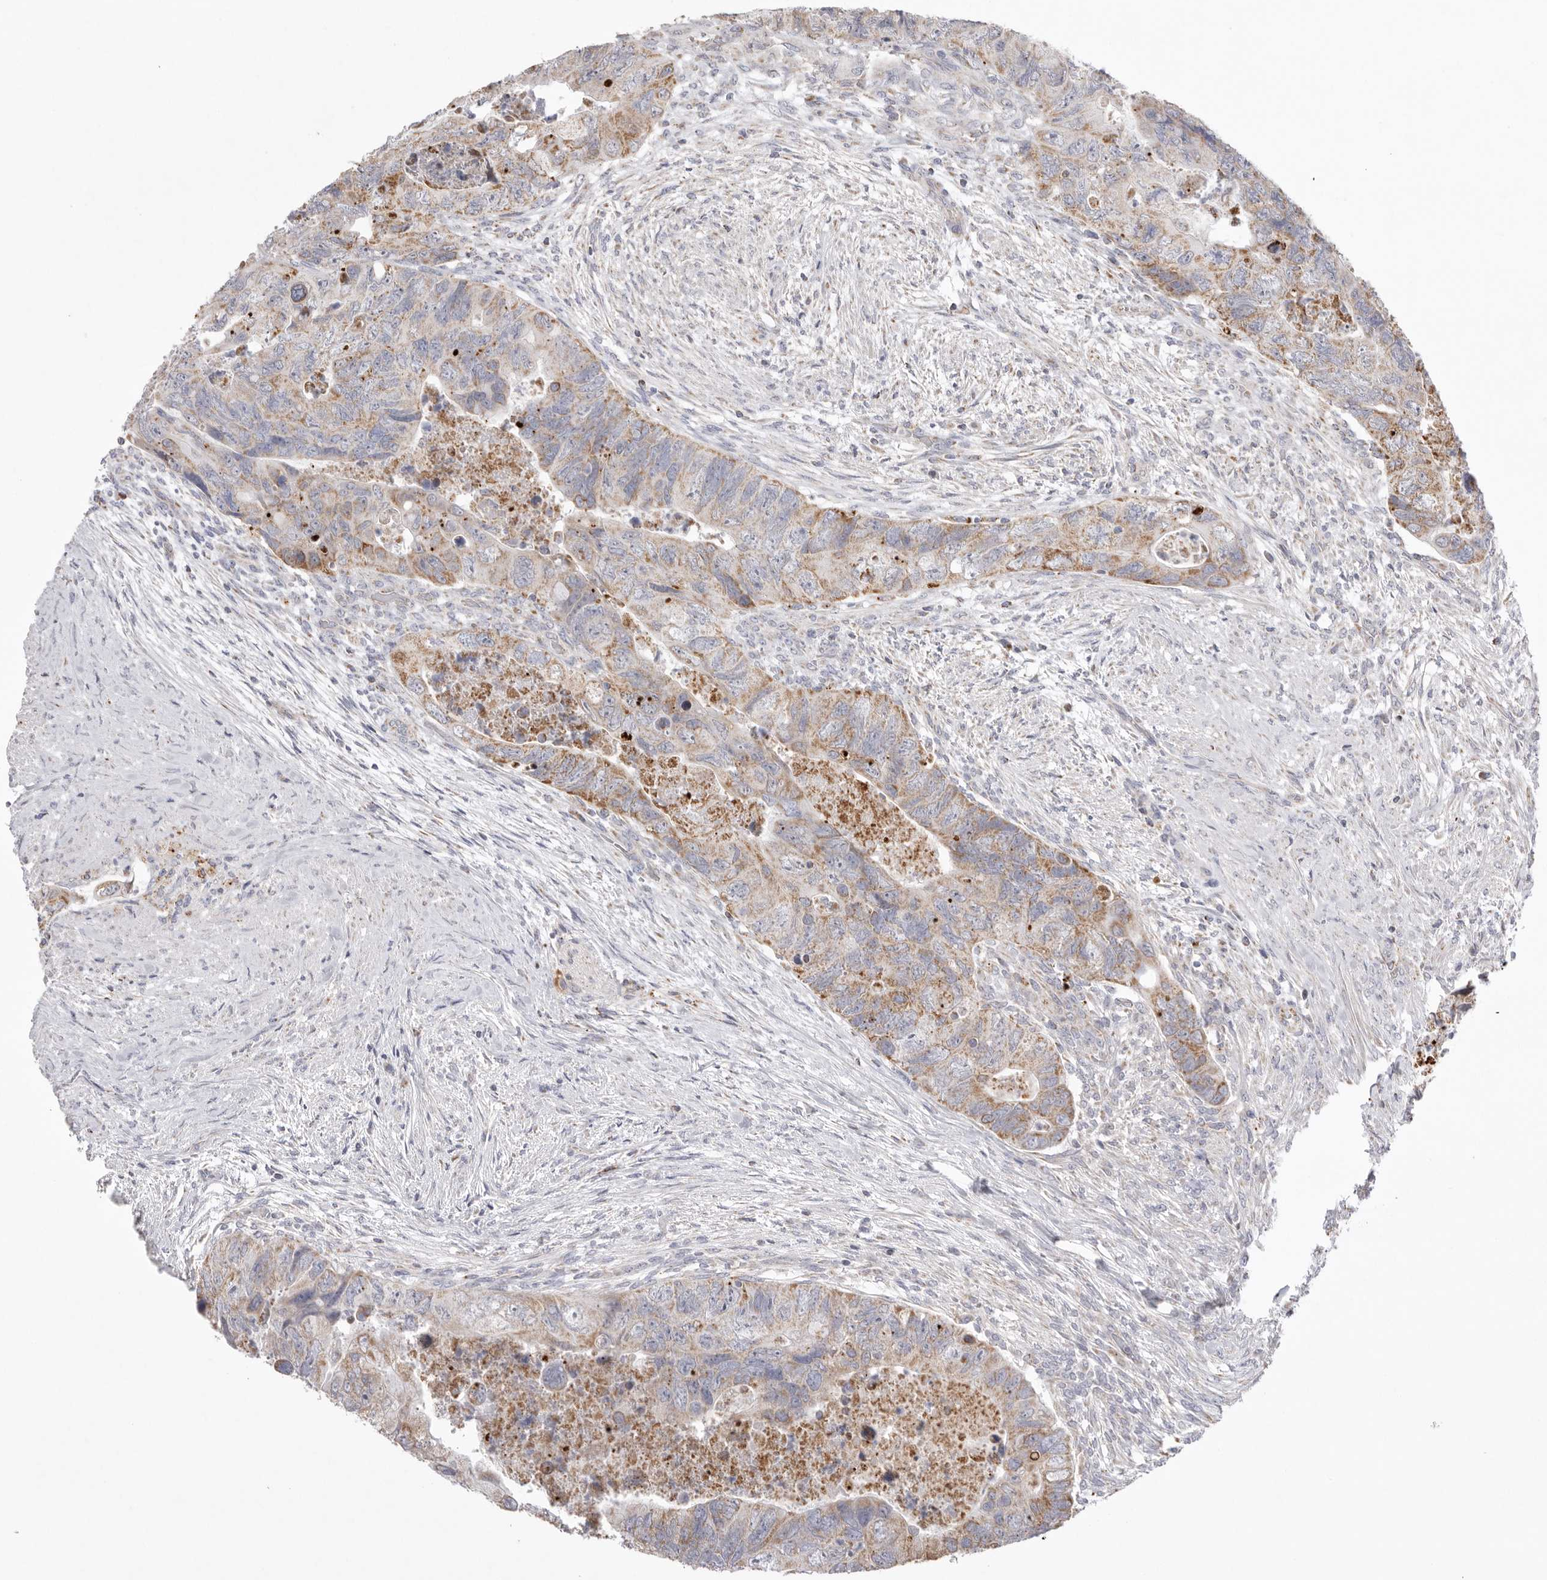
{"staining": {"intensity": "moderate", "quantity": ">75%", "location": "cytoplasmic/membranous"}, "tissue": "colorectal cancer", "cell_type": "Tumor cells", "image_type": "cancer", "snomed": [{"axis": "morphology", "description": "Adenocarcinoma, NOS"}, {"axis": "topography", "description": "Rectum"}], "caption": "Human colorectal adenocarcinoma stained with a protein marker reveals moderate staining in tumor cells.", "gene": "VDAC3", "patient": {"sex": "male", "age": 63}}